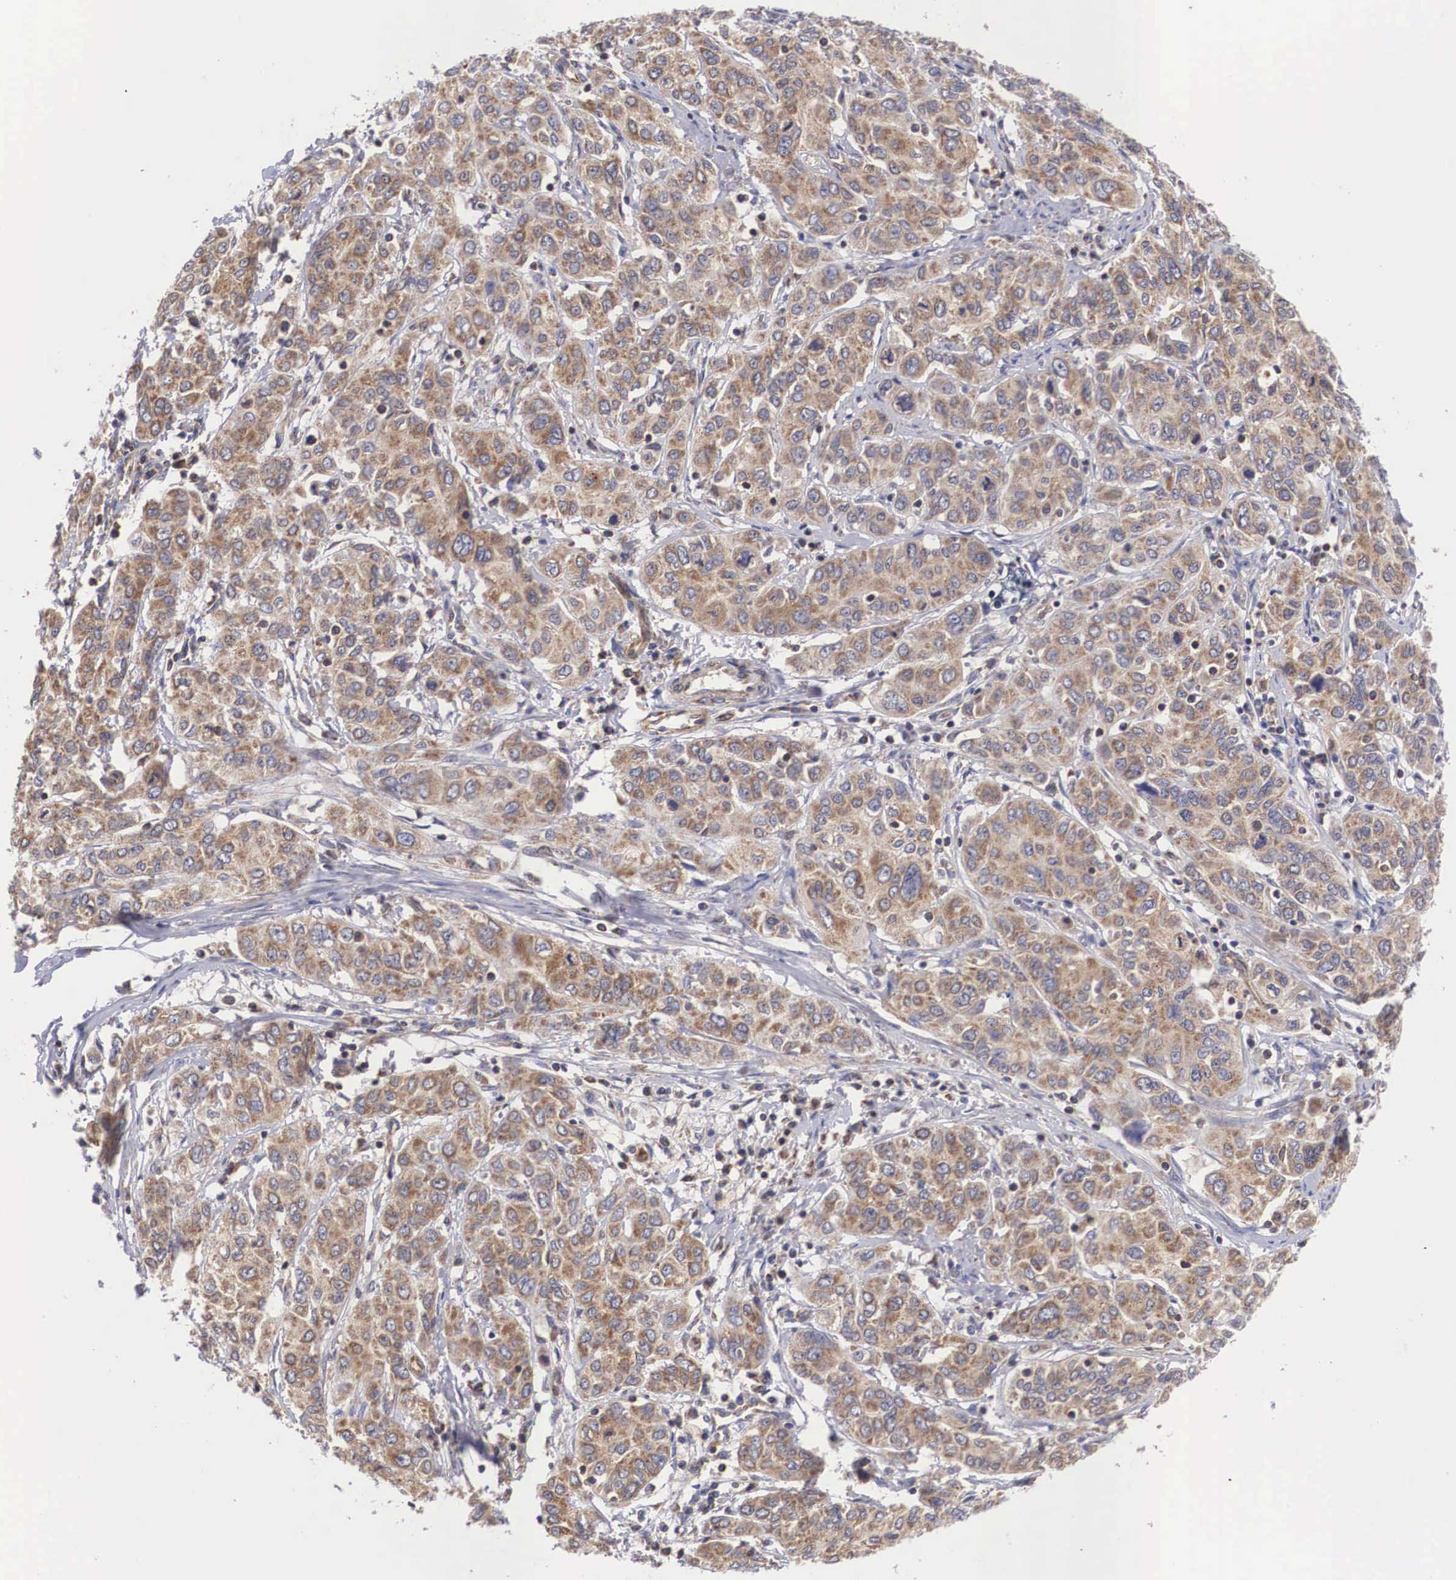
{"staining": {"intensity": "moderate", "quantity": ">75%", "location": "cytoplasmic/membranous"}, "tissue": "cervical cancer", "cell_type": "Tumor cells", "image_type": "cancer", "snomed": [{"axis": "morphology", "description": "Squamous cell carcinoma, NOS"}, {"axis": "topography", "description": "Cervix"}], "caption": "This is a micrograph of immunohistochemistry (IHC) staining of cervical cancer, which shows moderate positivity in the cytoplasmic/membranous of tumor cells.", "gene": "DHRS1", "patient": {"sex": "female", "age": 38}}